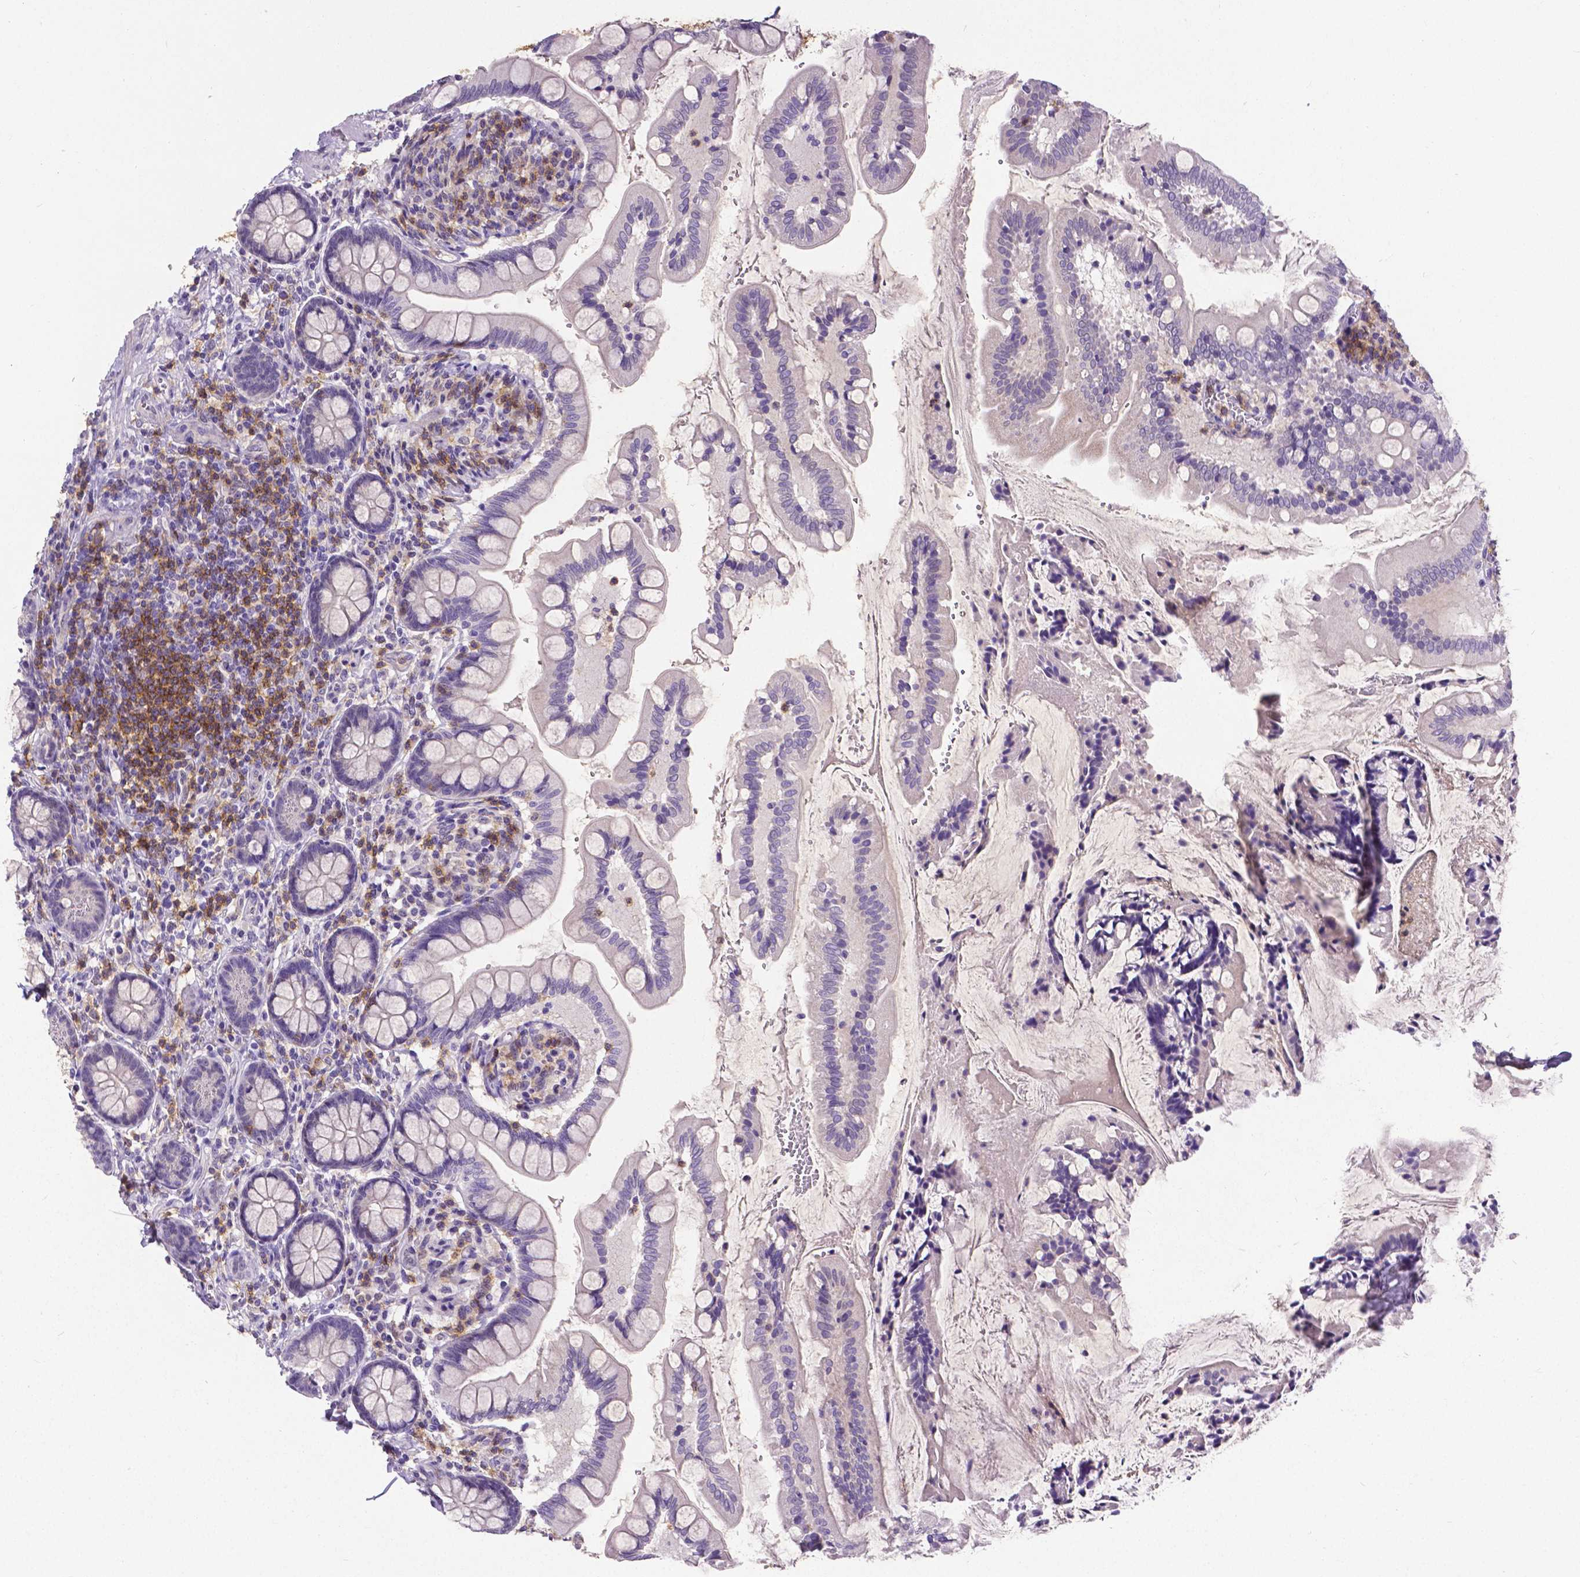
{"staining": {"intensity": "negative", "quantity": "none", "location": "none"}, "tissue": "small intestine", "cell_type": "Glandular cells", "image_type": "normal", "snomed": [{"axis": "morphology", "description": "Normal tissue, NOS"}, {"axis": "topography", "description": "Small intestine"}], "caption": "The image exhibits no significant positivity in glandular cells of small intestine.", "gene": "CD4", "patient": {"sex": "female", "age": 56}}